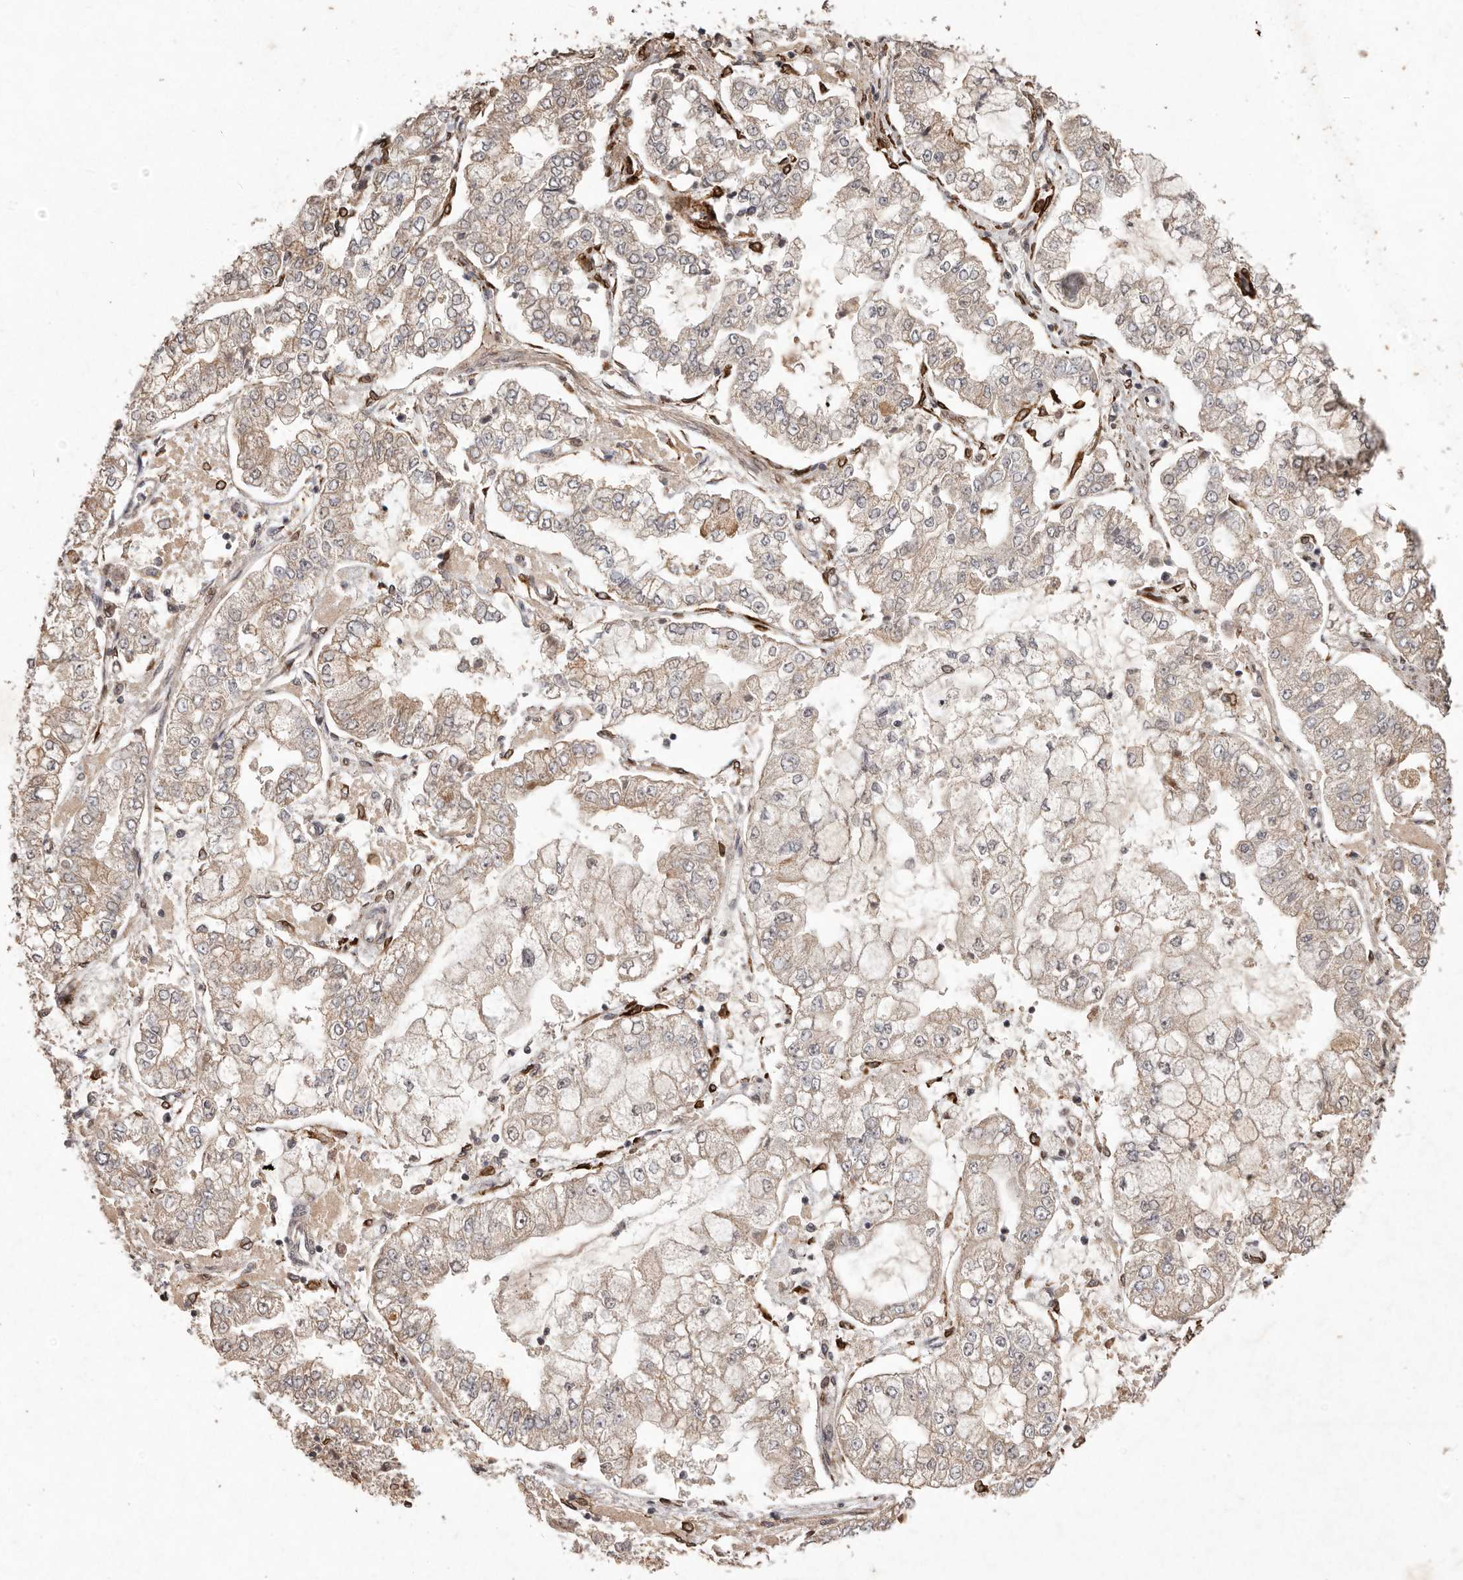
{"staining": {"intensity": "weak", "quantity": ">75%", "location": "cytoplasmic/membranous"}, "tissue": "stomach cancer", "cell_type": "Tumor cells", "image_type": "cancer", "snomed": [{"axis": "morphology", "description": "Adenocarcinoma, NOS"}, {"axis": "topography", "description": "Stomach"}], "caption": "Immunohistochemical staining of human stomach adenocarcinoma reveals weak cytoplasmic/membranous protein positivity in about >75% of tumor cells.", "gene": "PLOD2", "patient": {"sex": "male", "age": 76}}